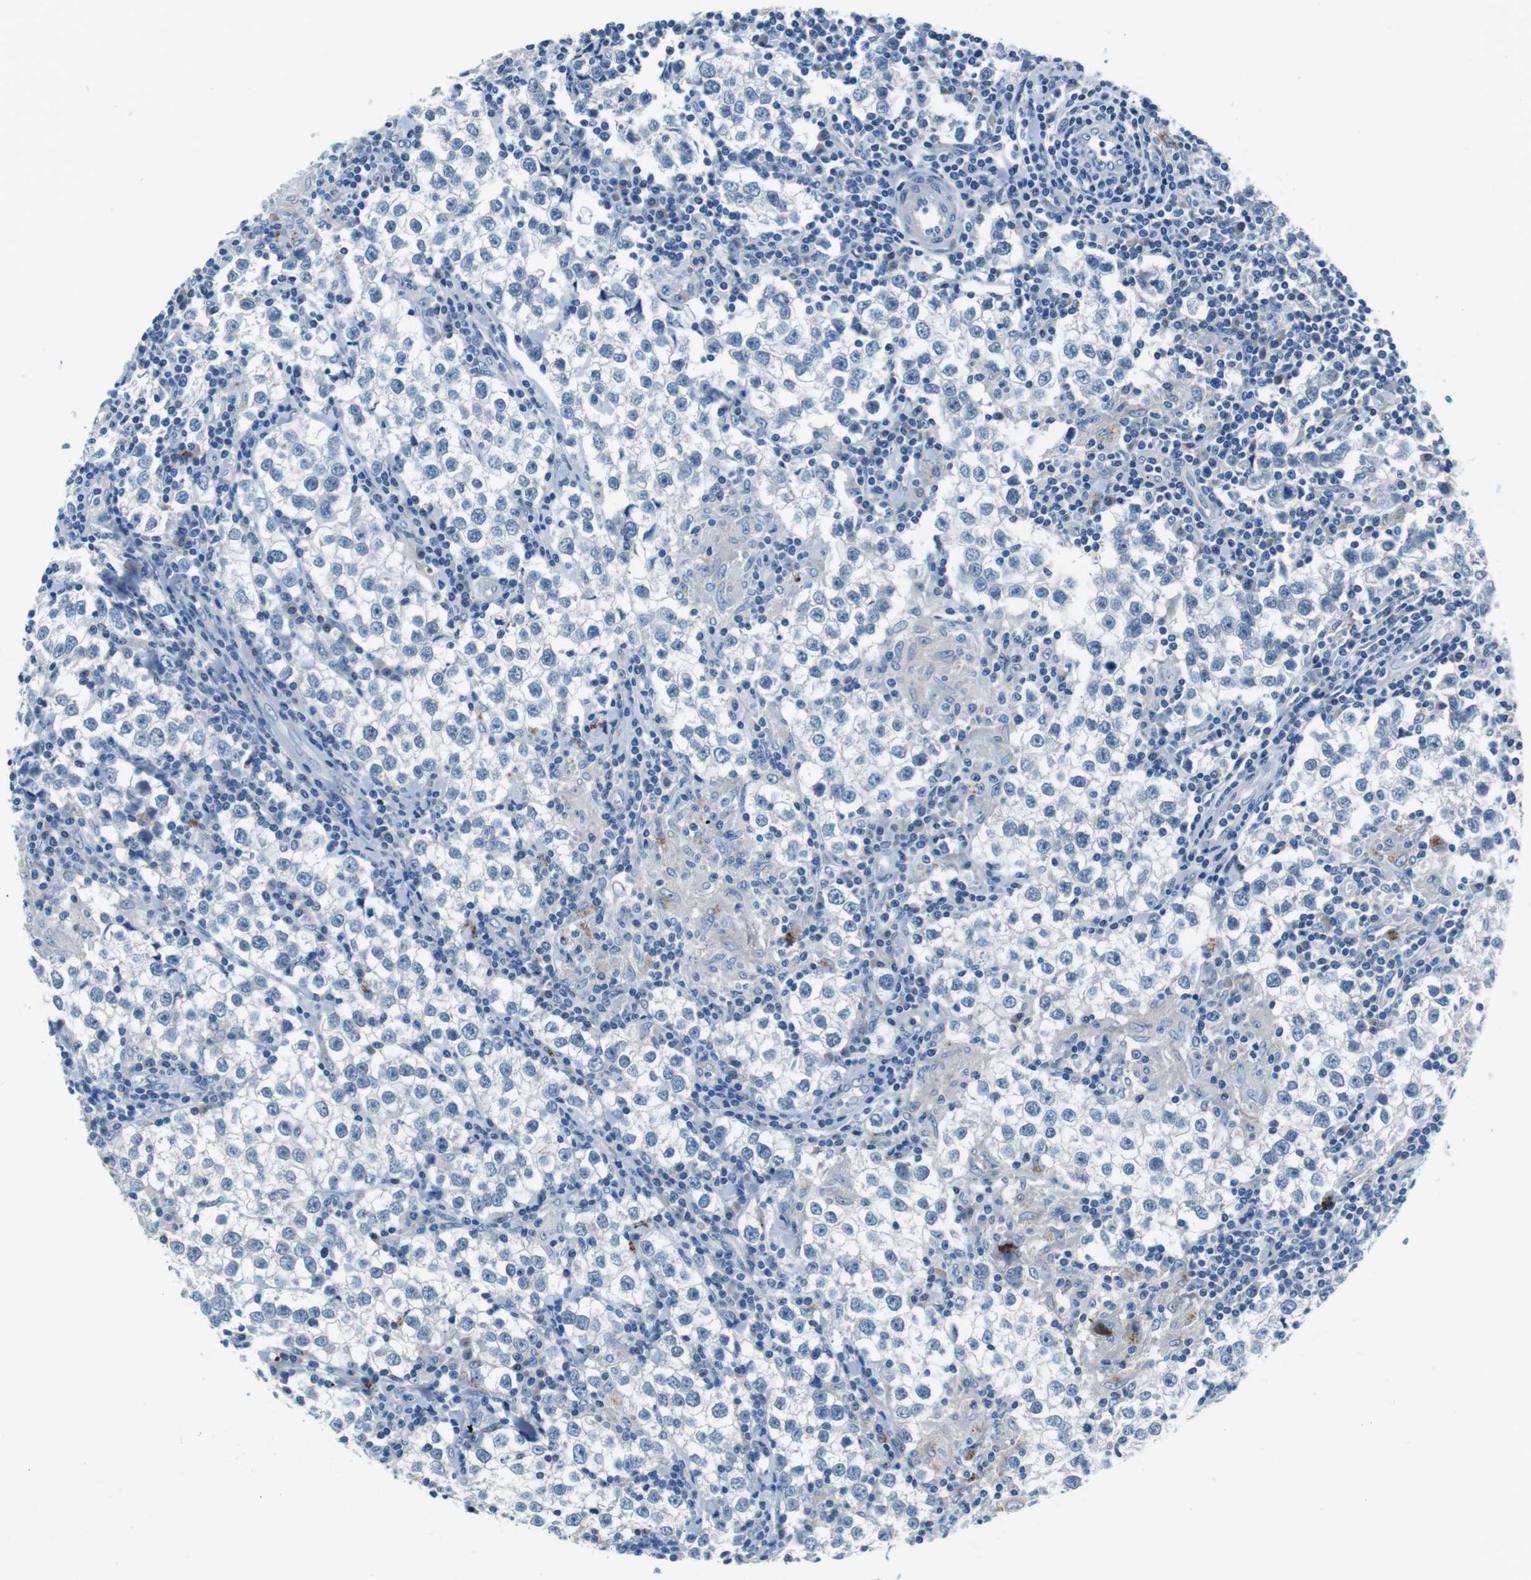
{"staining": {"intensity": "negative", "quantity": "none", "location": "none"}, "tissue": "testis cancer", "cell_type": "Tumor cells", "image_type": "cancer", "snomed": [{"axis": "morphology", "description": "Seminoma, NOS"}, {"axis": "morphology", "description": "Carcinoma, Embryonal, NOS"}, {"axis": "topography", "description": "Testis"}], "caption": "Tumor cells are negative for brown protein staining in testis seminoma. Nuclei are stained in blue.", "gene": "TULP3", "patient": {"sex": "male", "age": 36}}